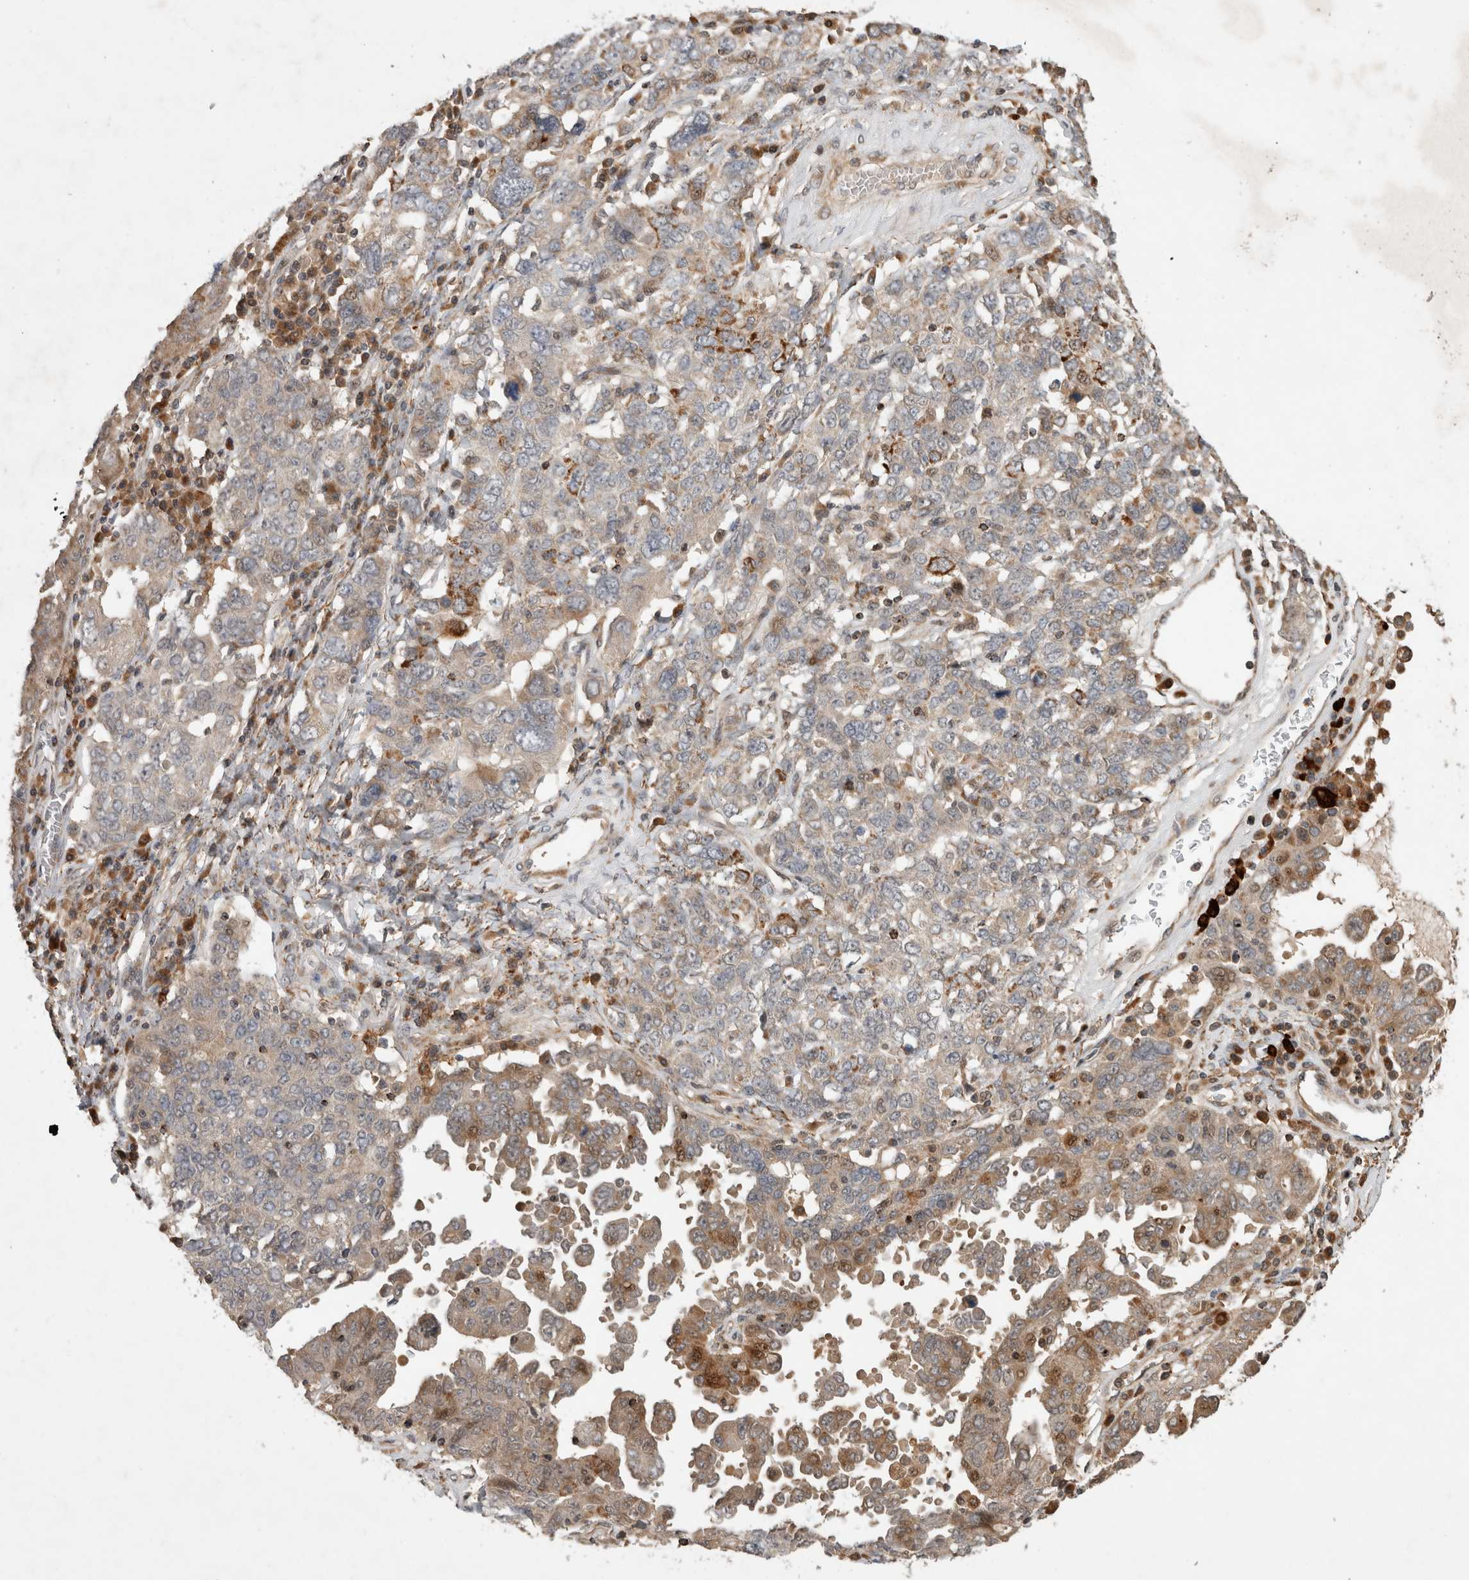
{"staining": {"intensity": "weak", "quantity": "<25%", "location": "cytoplasmic/membranous"}, "tissue": "ovarian cancer", "cell_type": "Tumor cells", "image_type": "cancer", "snomed": [{"axis": "morphology", "description": "Carcinoma, endometroid"}, {"axis": "topography", "description": "Ovary"}], "caption": "Ovarian cancer was stained to show a protein in brown. There is no significant staining in tumor cells.", "gene": "SERAC1", "patient": {"sex": "female", "age": 62}}